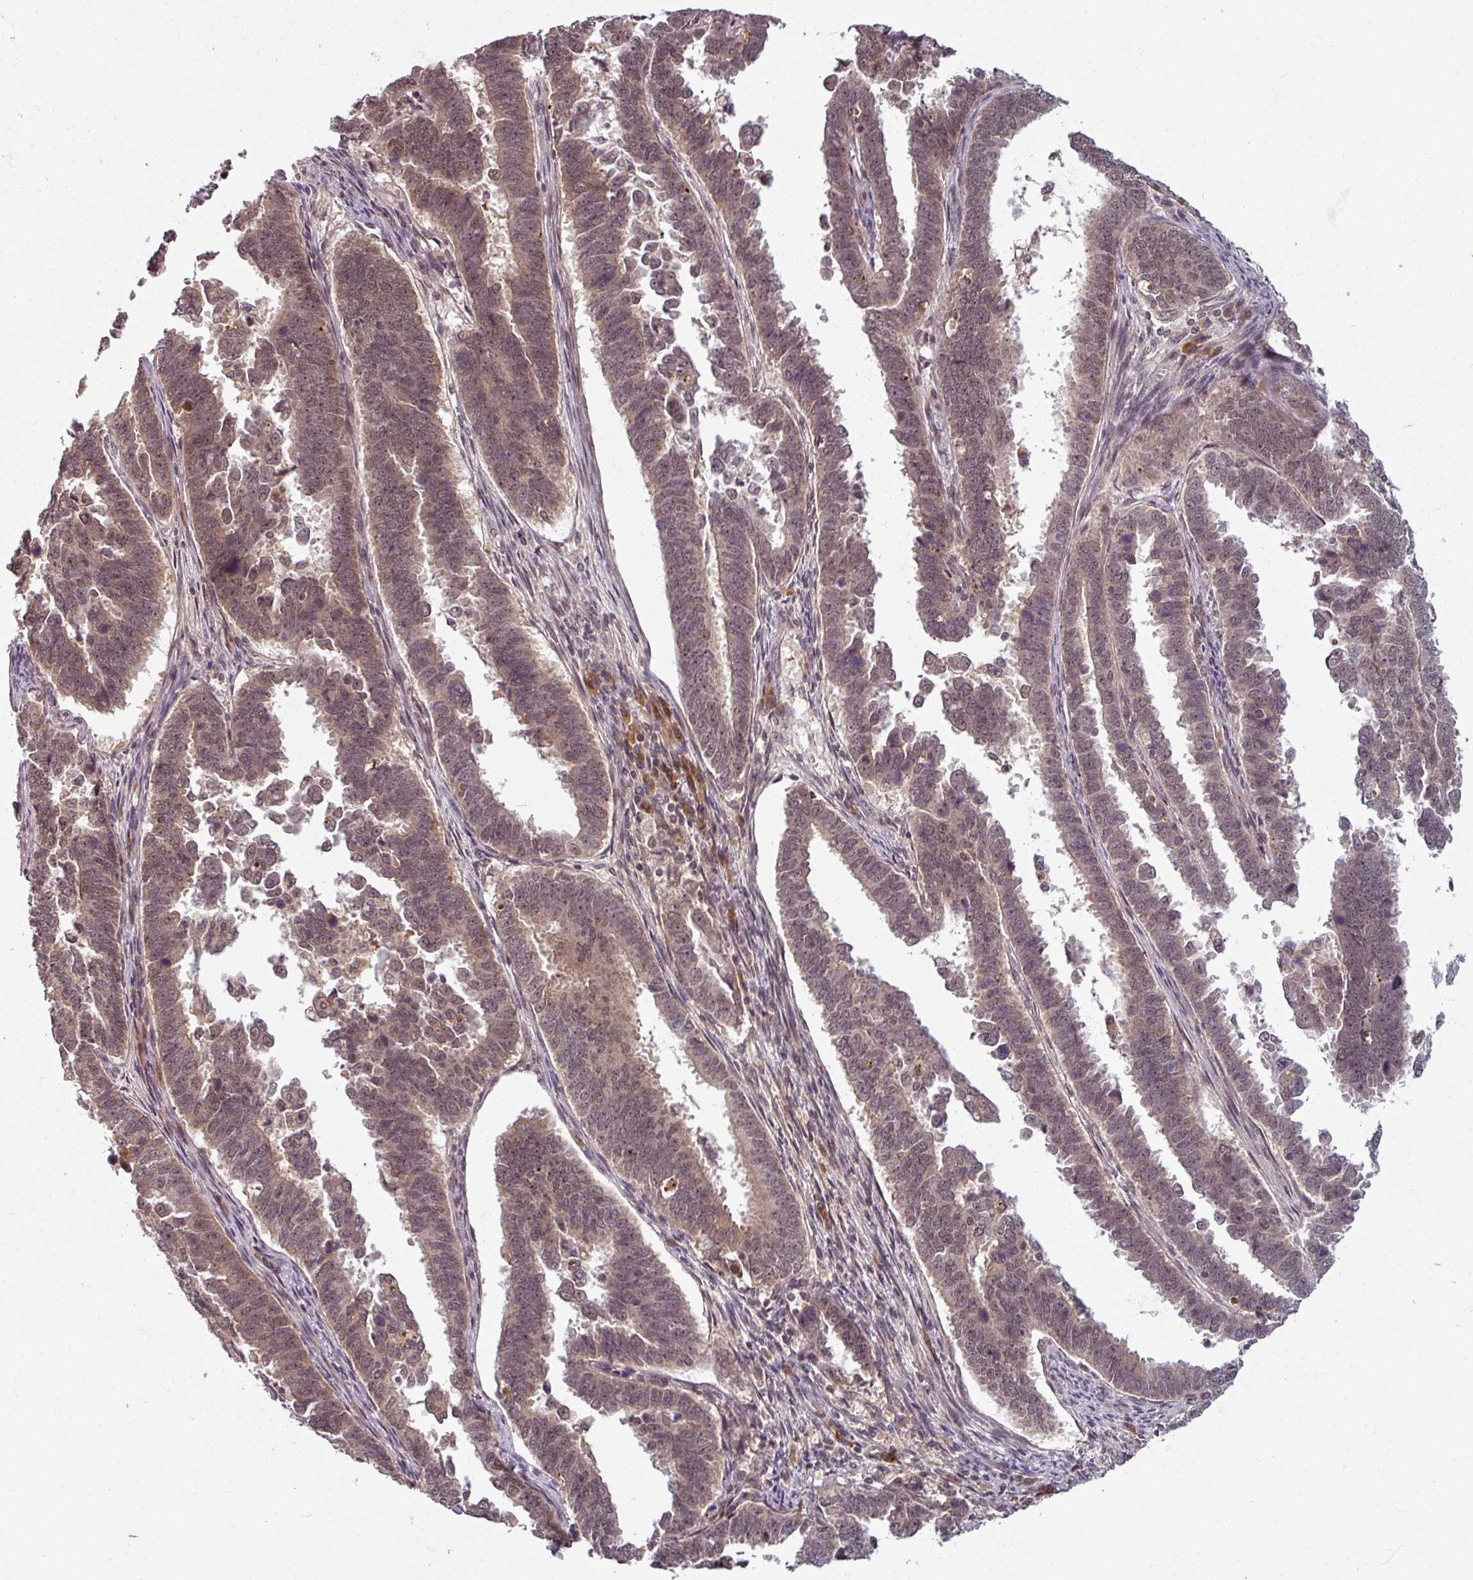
{"staining": {"intensity": "weak", "quantity": "25%-75%", "location": "nuclear"}, "tissue": "endometrial cancer", "cell_type": "Tumor cells", "image_type": "cancer", "snomed": [{"axis": "morphology", "description": "Adenocarcinoma, NOS"}, {"axis": "topography", "description": "Endometrium"}], "caption": "DAB immunohistochemical staining of endometrial cancer (adenocarcinoma) exhibits weak nuclear protein staining in about 25%-75% of tumor cells.", "gene": "POLR2G", "patient": {"sex": "female", "age": 75}}